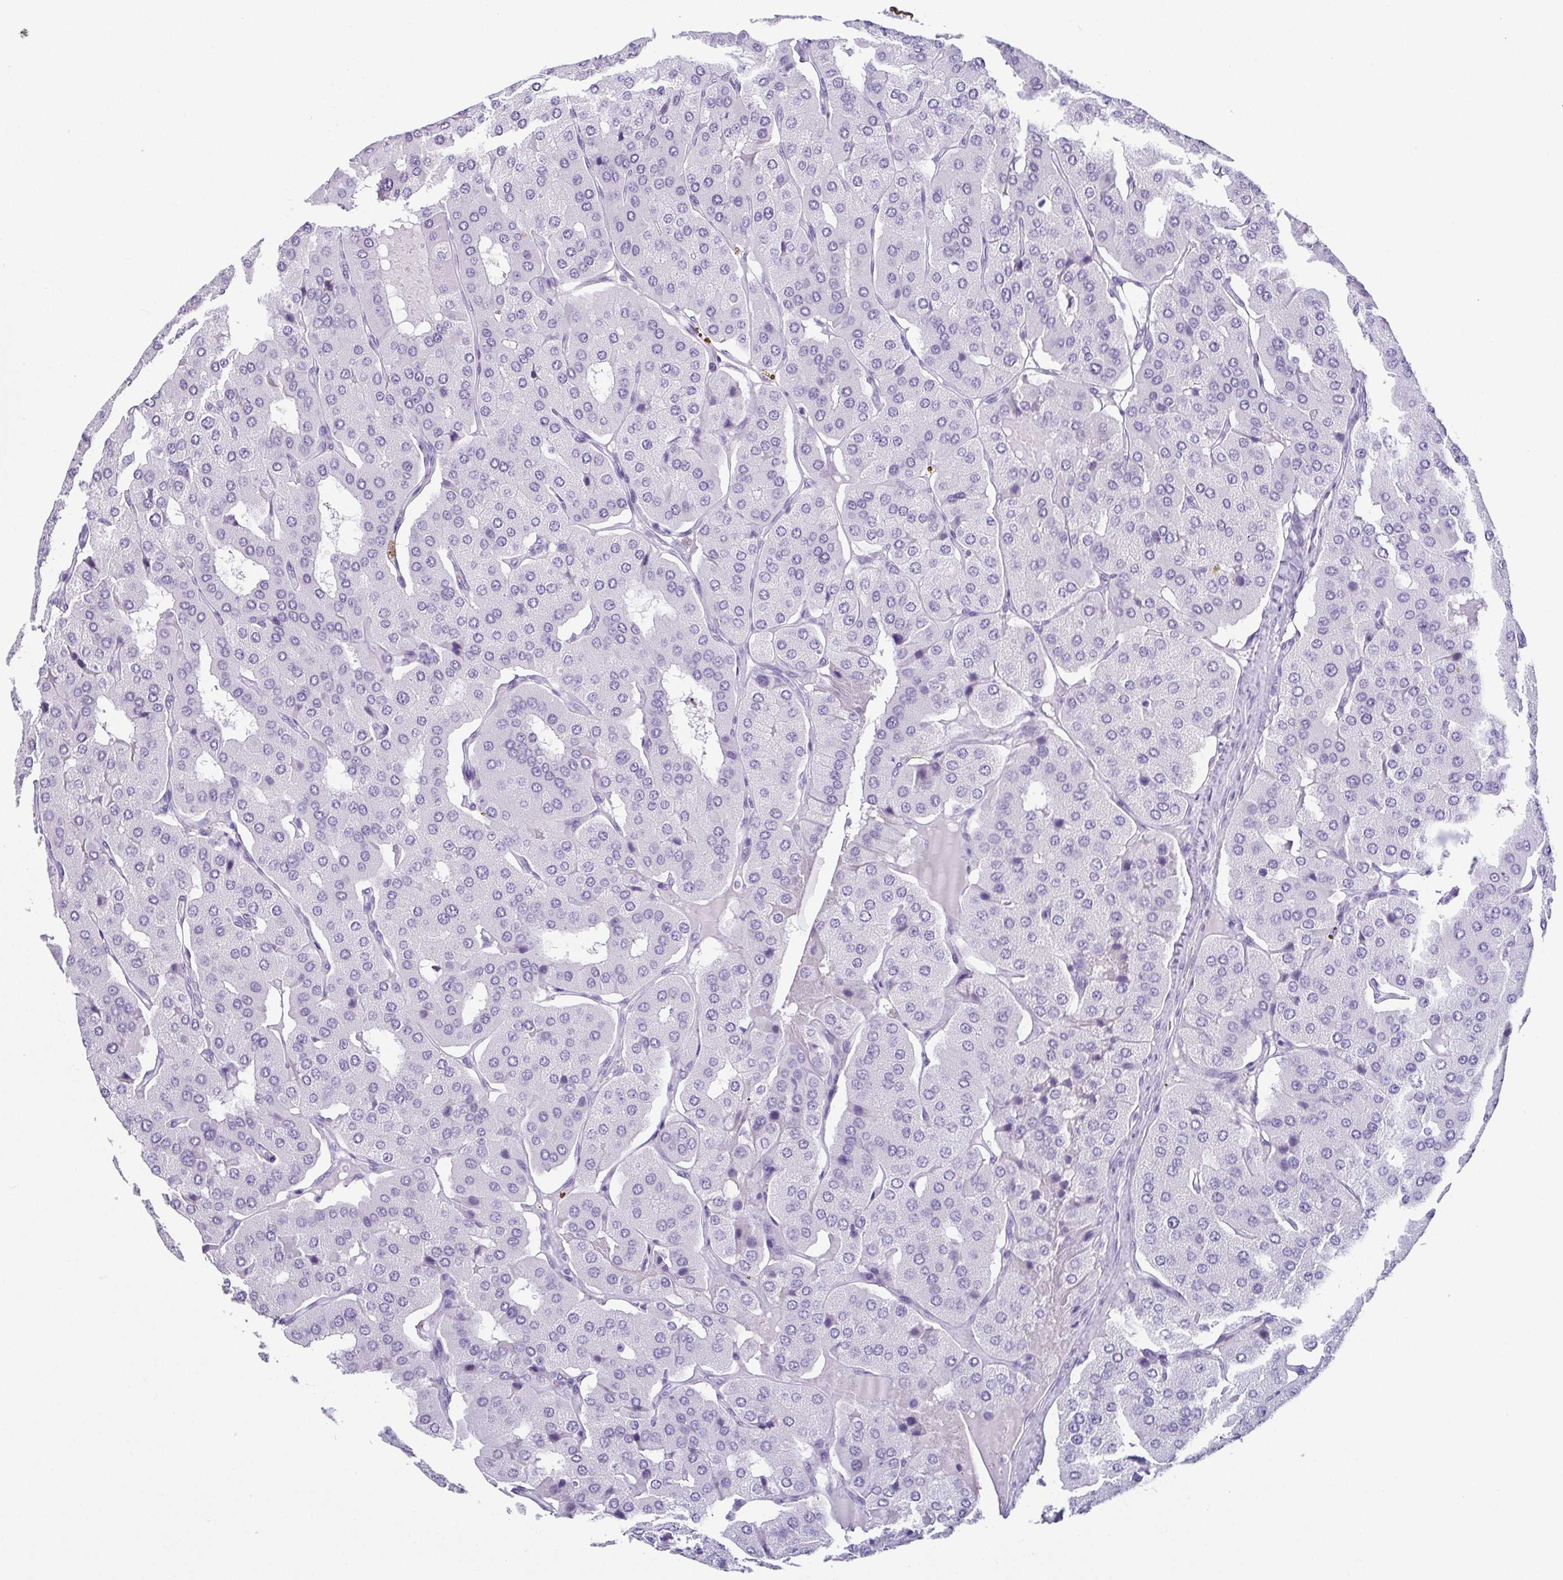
{"staining": {"intensity": "negative", "quantity": "none", "location": "none"}, "tissue": "parathyroid gland", "cell_type": "Glandular cells", "image_type": "normal", "snomed": [{"axis": "morphology", "description": "Normal tissue, NOS"}, {"axis": "morphology", "description": "Adenoma, NOS"}, {"axis": "topography", "description": "Parathyroid gland"}], "caption": "DAB (3,3'-diaminobenzidine) immunohistochemical staining of normal human parathyroid gland demonstrates no significant staining in glandular cells. The staining is performed using DAB (3,3'-diaminobenzidine) brown chromogen with nuclei counter-stained in using hematoxylin.", "gene": "ESX1", "patient": {"sex": "female", "age": 86}}